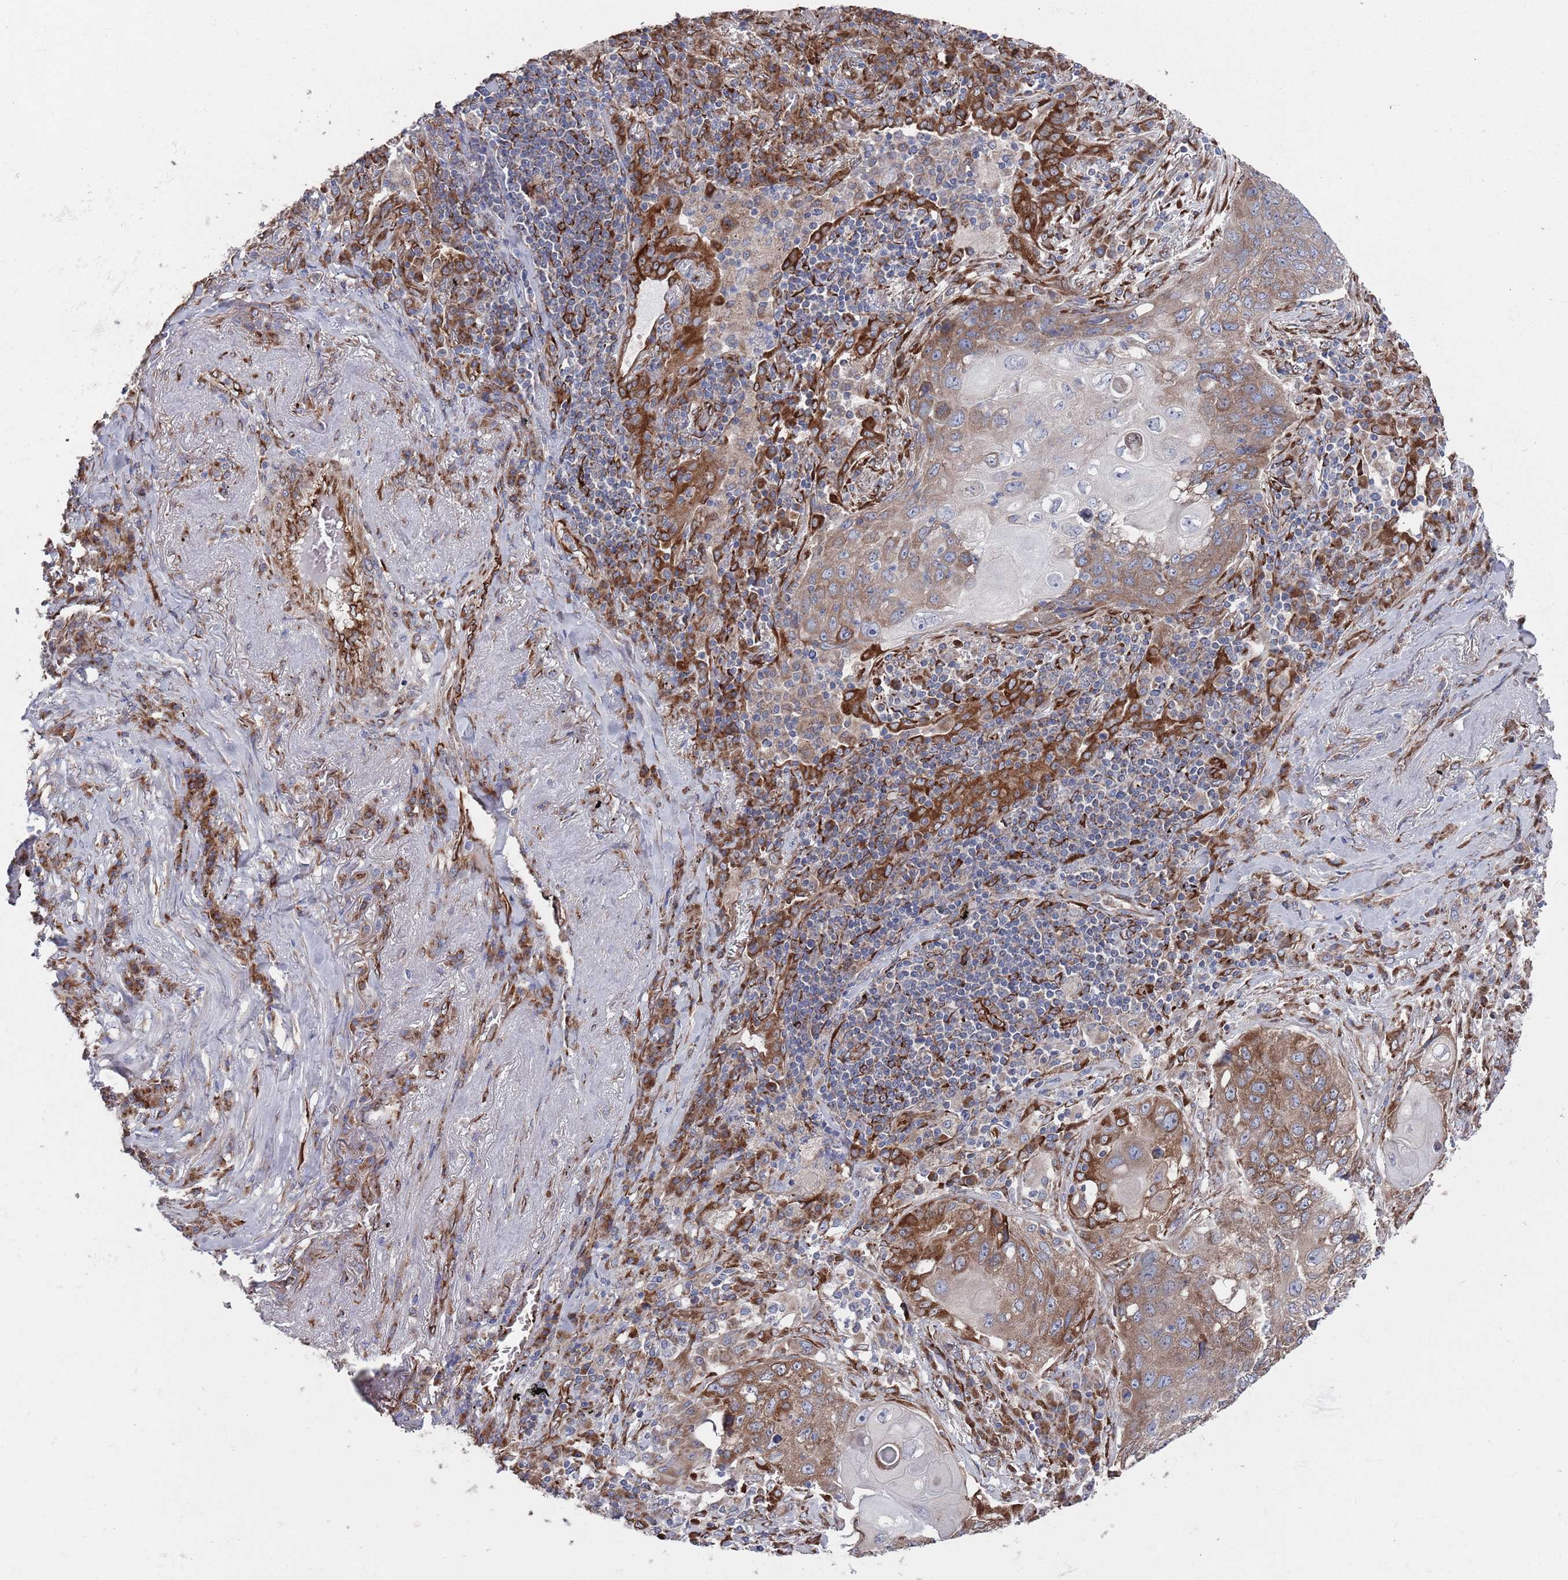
{"staining": {"intensity": "strong", "quantity": "25%-75%", "location": "cytoplasmic/membranous"}, "tissue": "lung cancer", "cell_type": "Tumor cells", "image_type": "cancer", "snomed": [{"axis": "morphology", "description": "Squamous cell carcinoma, NOS"}, {"axis": "topography", "description": "Lung"}], "caption": "Strong cytoplasmic/membranous protein staining is appreciated in about 25%-75% of tumor cells in squamous cell carcinoma (lung). (IHC, brightfield microscopy, high magnification).", "gene": "CCDC106", "patient": {"sex": "female", "age": 63}}